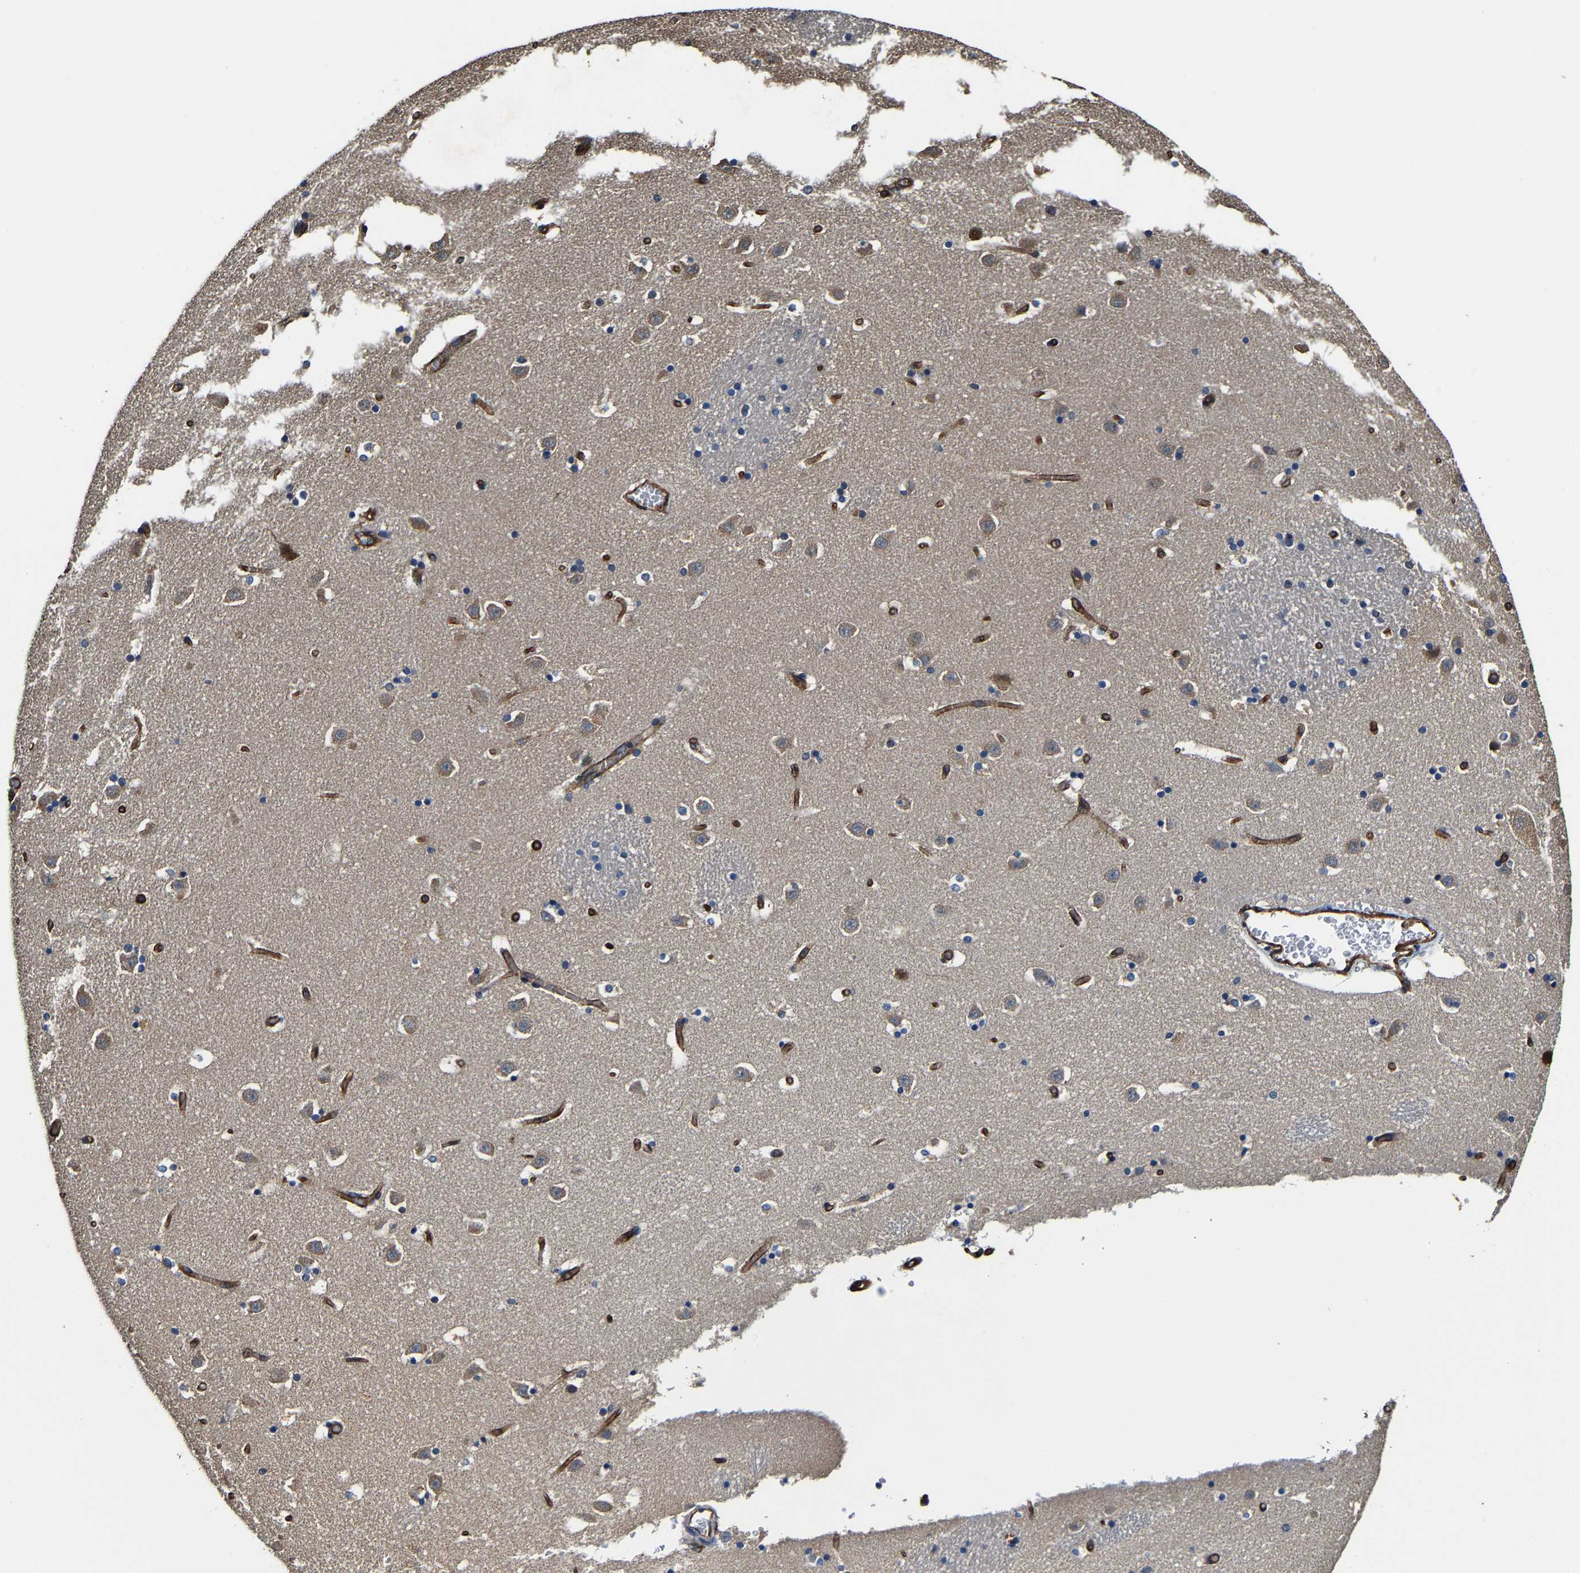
{"staining": {"intensity": "strong", "quantity": "<25%", "location": "cytoplasmic/membranous"}, "tissue": "caudate", "cell_type": "Glial cells", "image_type": "normal", "snomed": [{"axis": "morphology", "description": "Normal tissue, NOS"}, {"axis": "topography", "description": "Lateral ventricle wall"}], "caption": "The image displays a brown stain indicating the presence of a protein in the cytoplasmic/membranous of glial cells in caudate.", "gene": "GFRA3", "patient": {"sex": "male", "age": 45}}